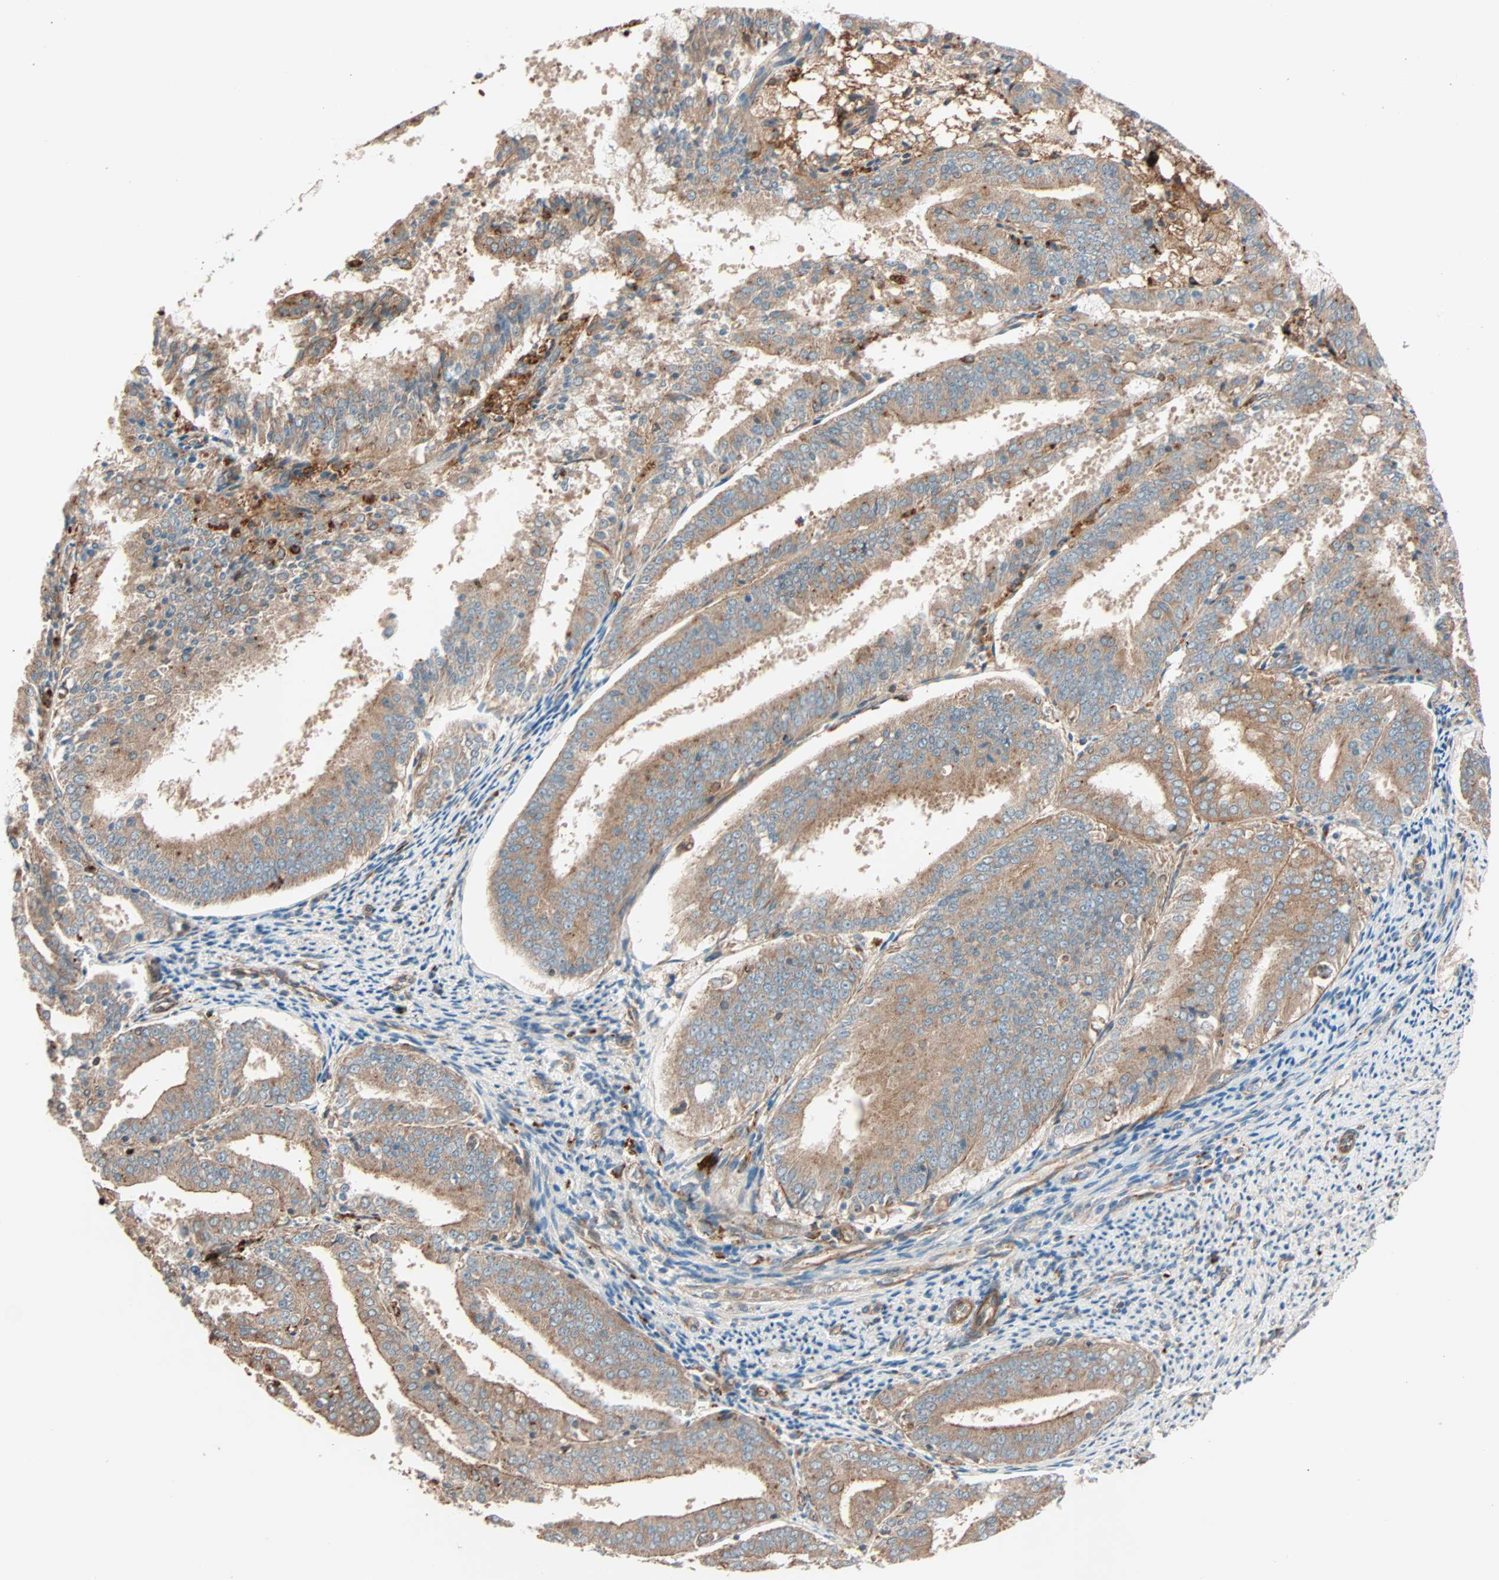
{"staining": {"intensity": "moderate", "quantity": ">75%", "location": "cytoplasmic/membranous"}, "tissue": "endometrial cancer", "cell_type": "Tumor cells", "image_type": "cancer", "snomed": [{"axis": "morphology", "description": "Adenocarcinoma, NOS"}, {"axis": "topography", "description": "Endometrium"}], "caption": "A histopathology image showing moderate cytoplasmic/membranous positivity in about >75% of tumor cells in endometrial cancer, as visualized by brown immunohistochemical staining.", "gene": "PHYH", "patient": {"sex": "female", "age": 63}}